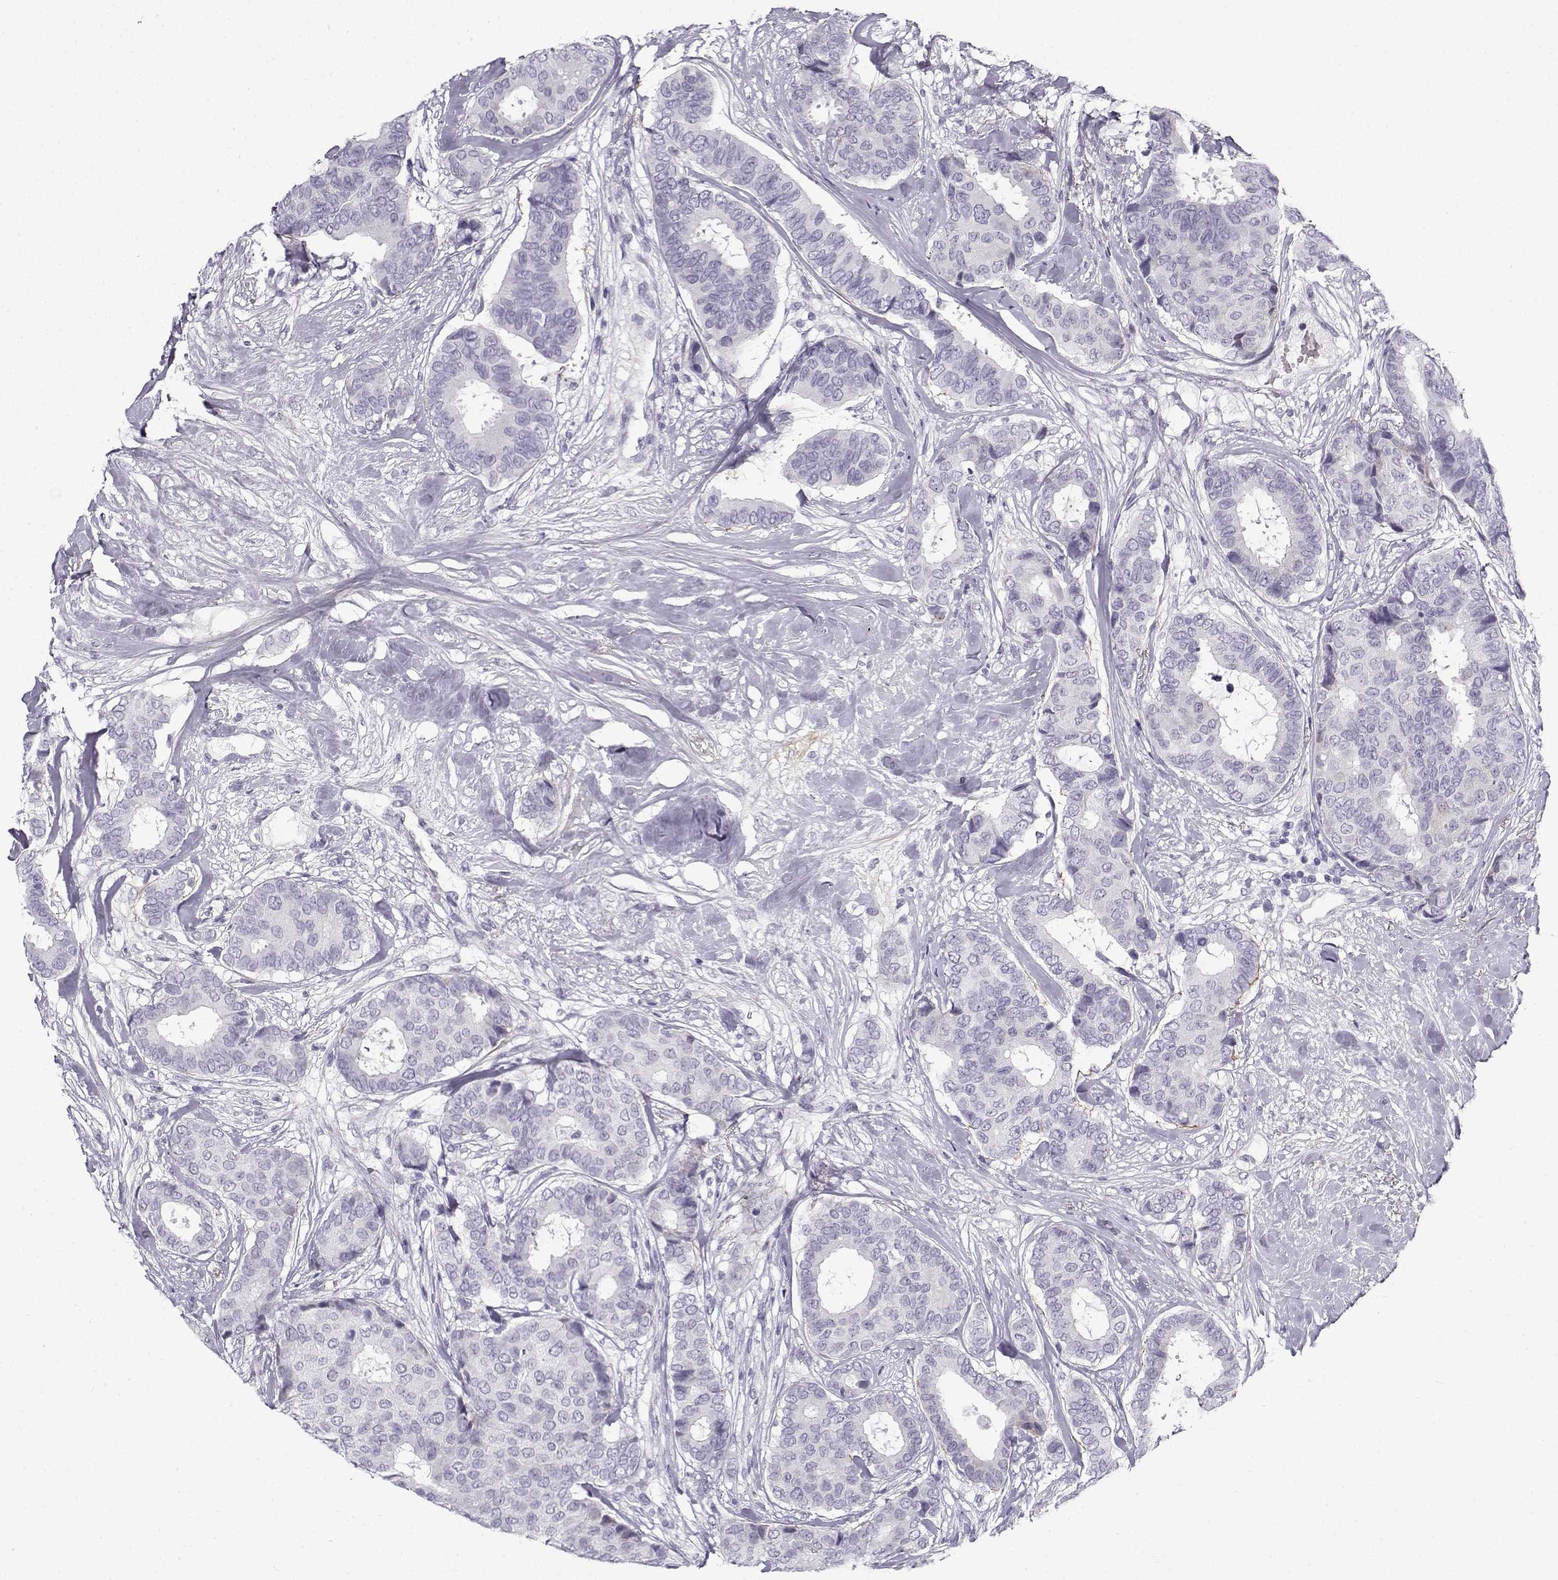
{"staining": {"intensity": "negative", "quantity": "none", "location": "none"}, "tissue": "breast cancer", "cell_type": "Tumor cells", "image_type": "cancer", "snomed": [{"axis": "morphology", "description": "Duct carcinoma"}, {"axis": "topography", "description": "Breast"}], "caption": "Immunohistochemistry (IHC) photomicrograph of breast cancer (invasive ductal carcinoma) stained for a protein (brown), which exhibits no expression in tumor cells.", "gene": "GTSF1L", "patient": {"sex": "female", "age": 75}}